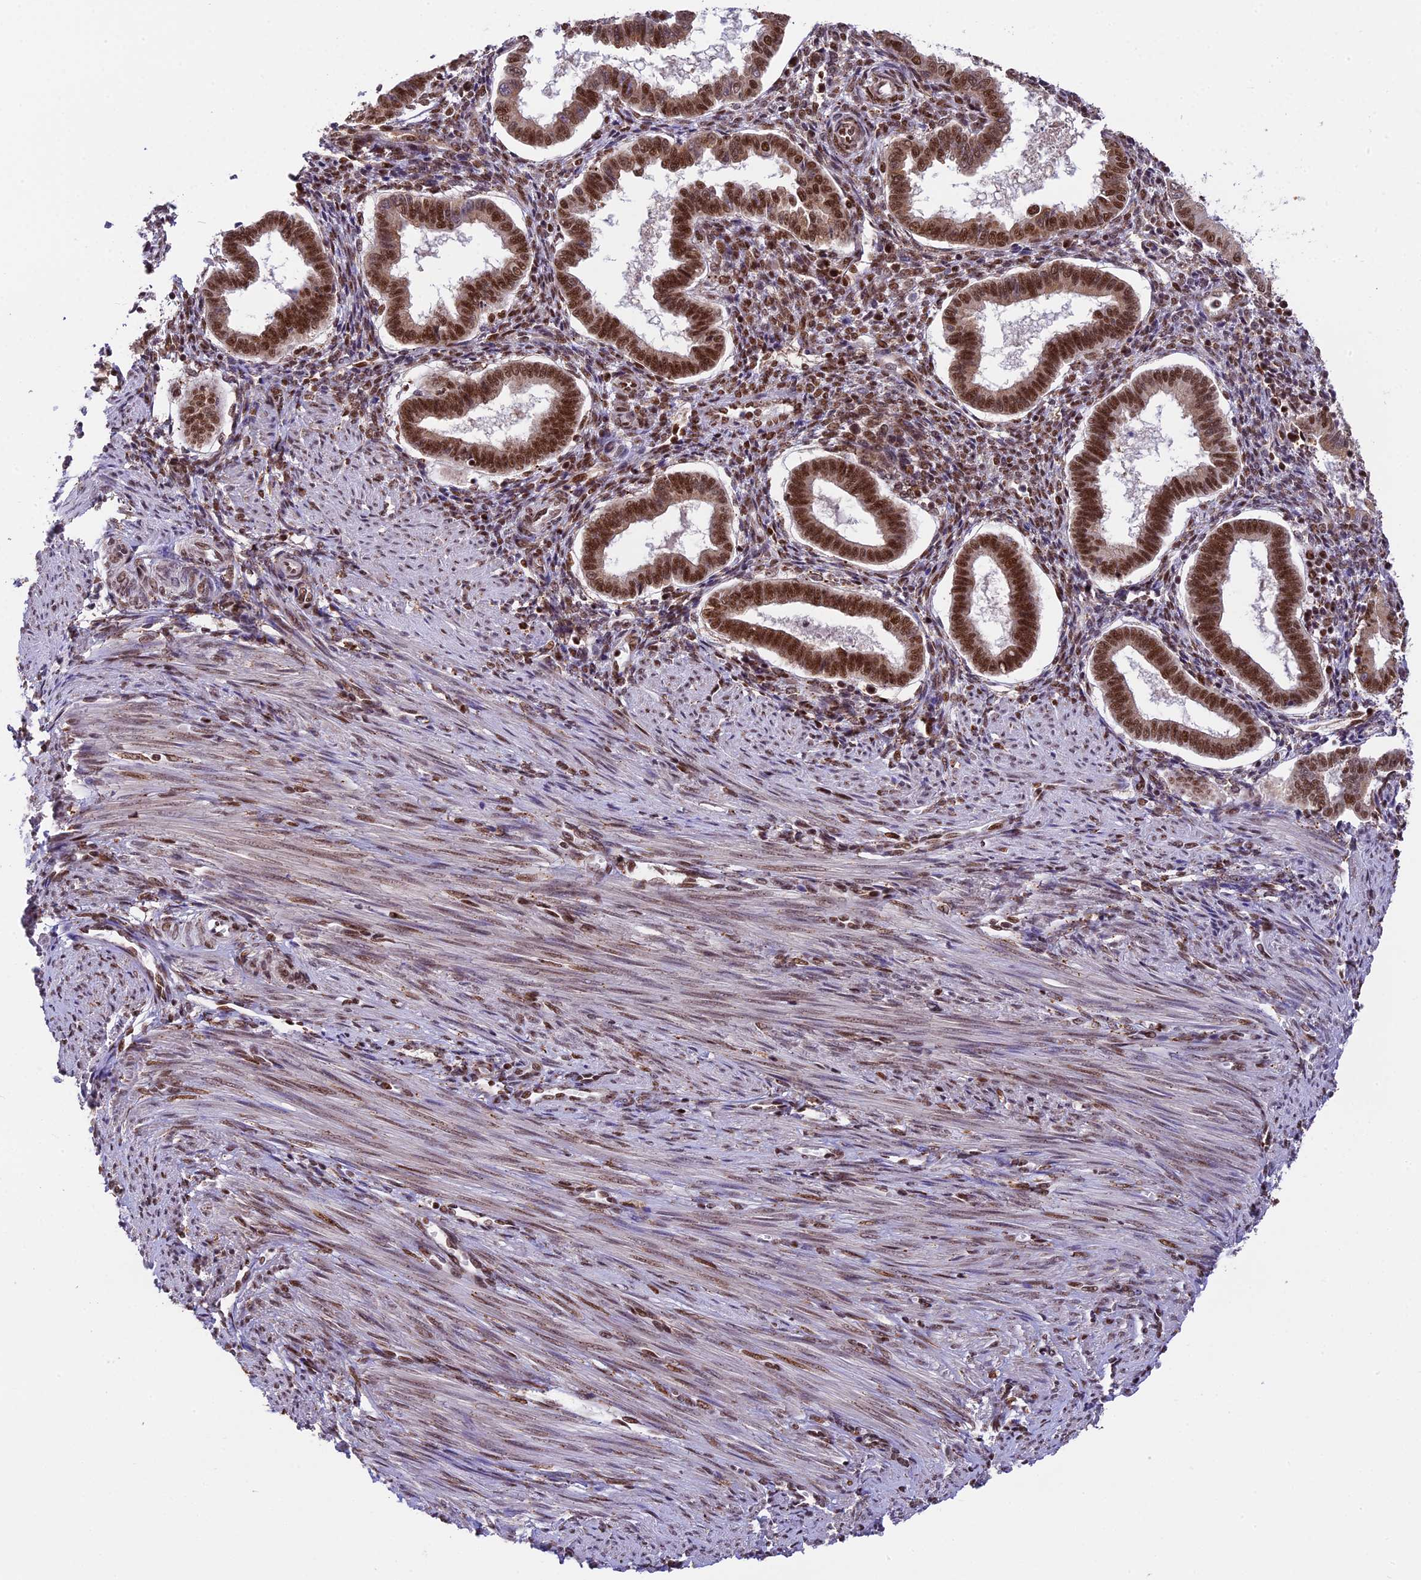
{"staining": {"intensity": "strong", "quantity": "25%-75%", "location": "nuclear"}, "tissue": "endometrium", "cell_type": "Cells in endometrial stroma", "image_type": "normal", "snomed": [{"axis": "morphology", "description": "Normal tissue, NOS"}, {"axis": "topography", "description": "Endometrium"}], "caption": "A high-resolution photomicrograph shows immunohistochemistry (IHC) staining of normal endometrium, which demonstrates strong nuclear positivity in approximately 25%-75% of cells in endometrial stroma. The staining was performed using DAB to visualize the protein expression in brown, while the nuclei were stained in blue with hematoxylin (Magnification: 20x).", "gene": "RAMACL", "patient": {"sex": "female", "age": 24}}